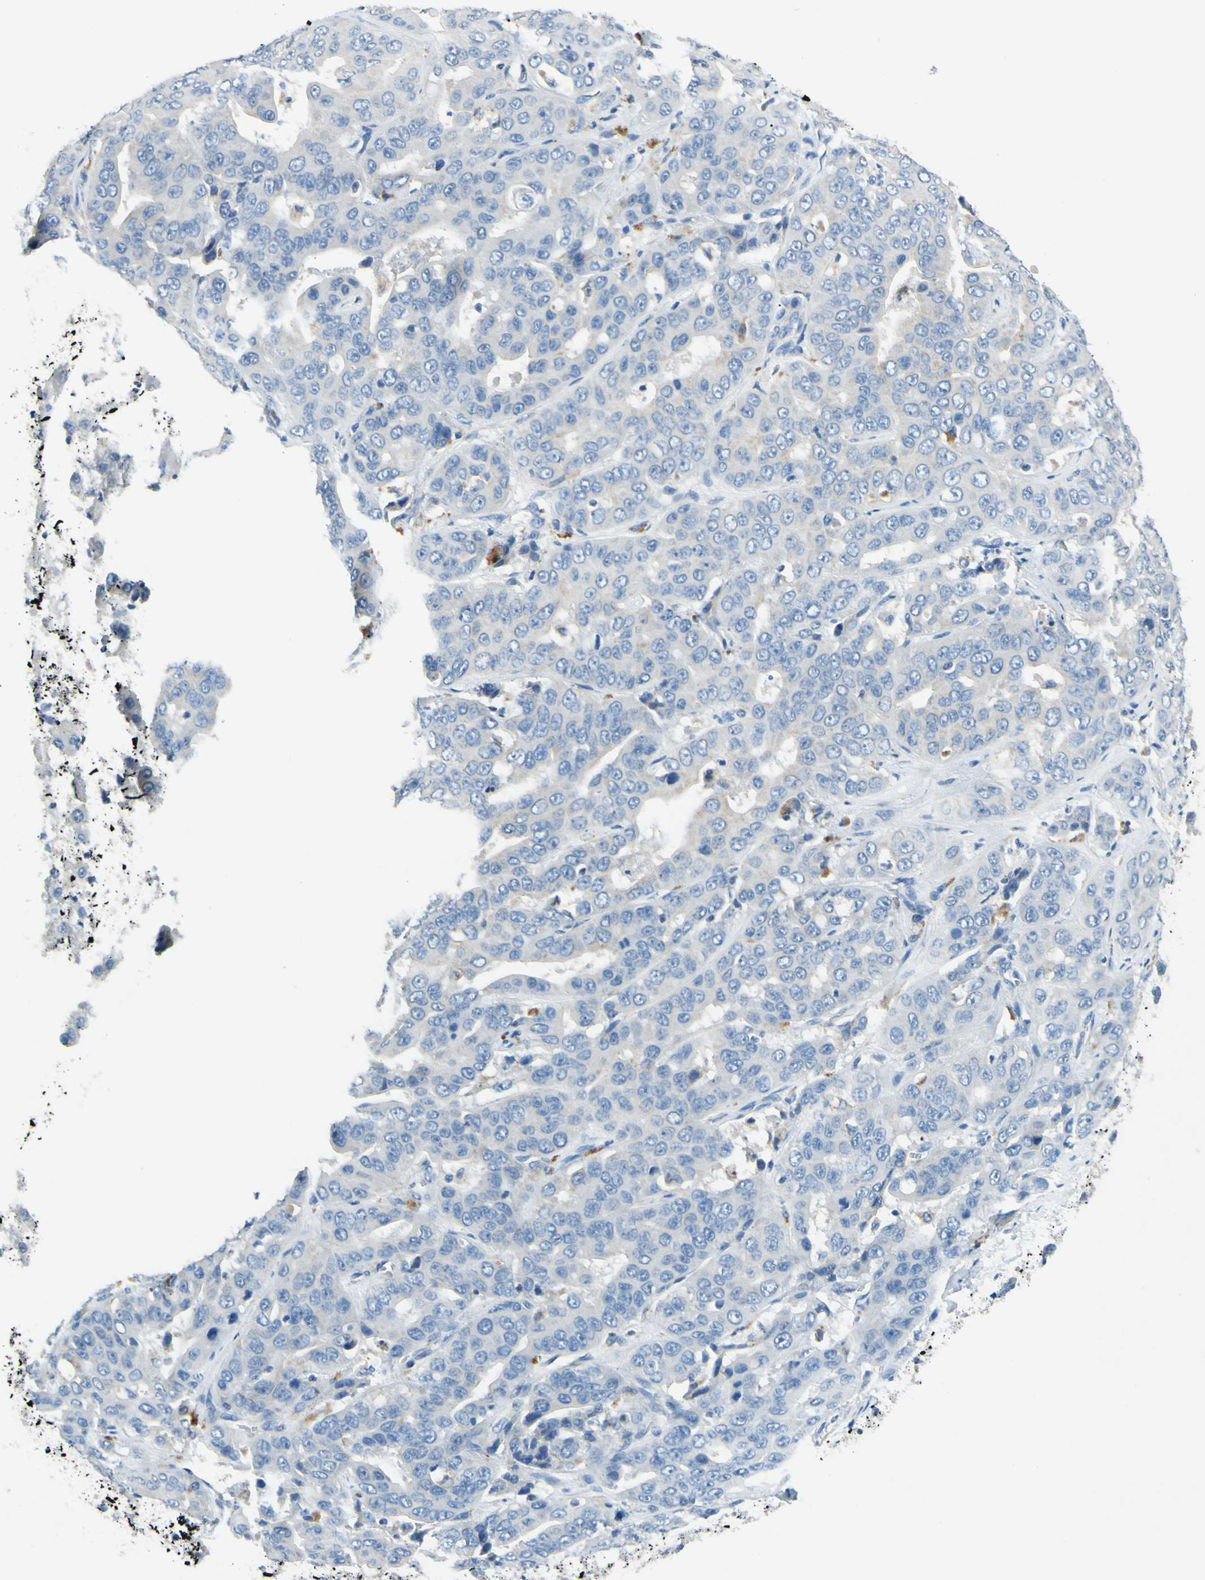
{"staining": {"intensity": "negative", "quantity": "none", "location": "none"}, "tissue": "liver cancer", "cell_type": "Tumor cells", "image_type": "cancer", "snomed": [{"axis": "morphology", "description": "Cholangiocarcinoma"}, {"axis": "topography", "description": "Liver"}], "caption": "Tumor cells show no significant protein staining in cholangiocarcinoma (liver).", "gene": "CDH10", "patient": {"sex": "female", "age": 52}}